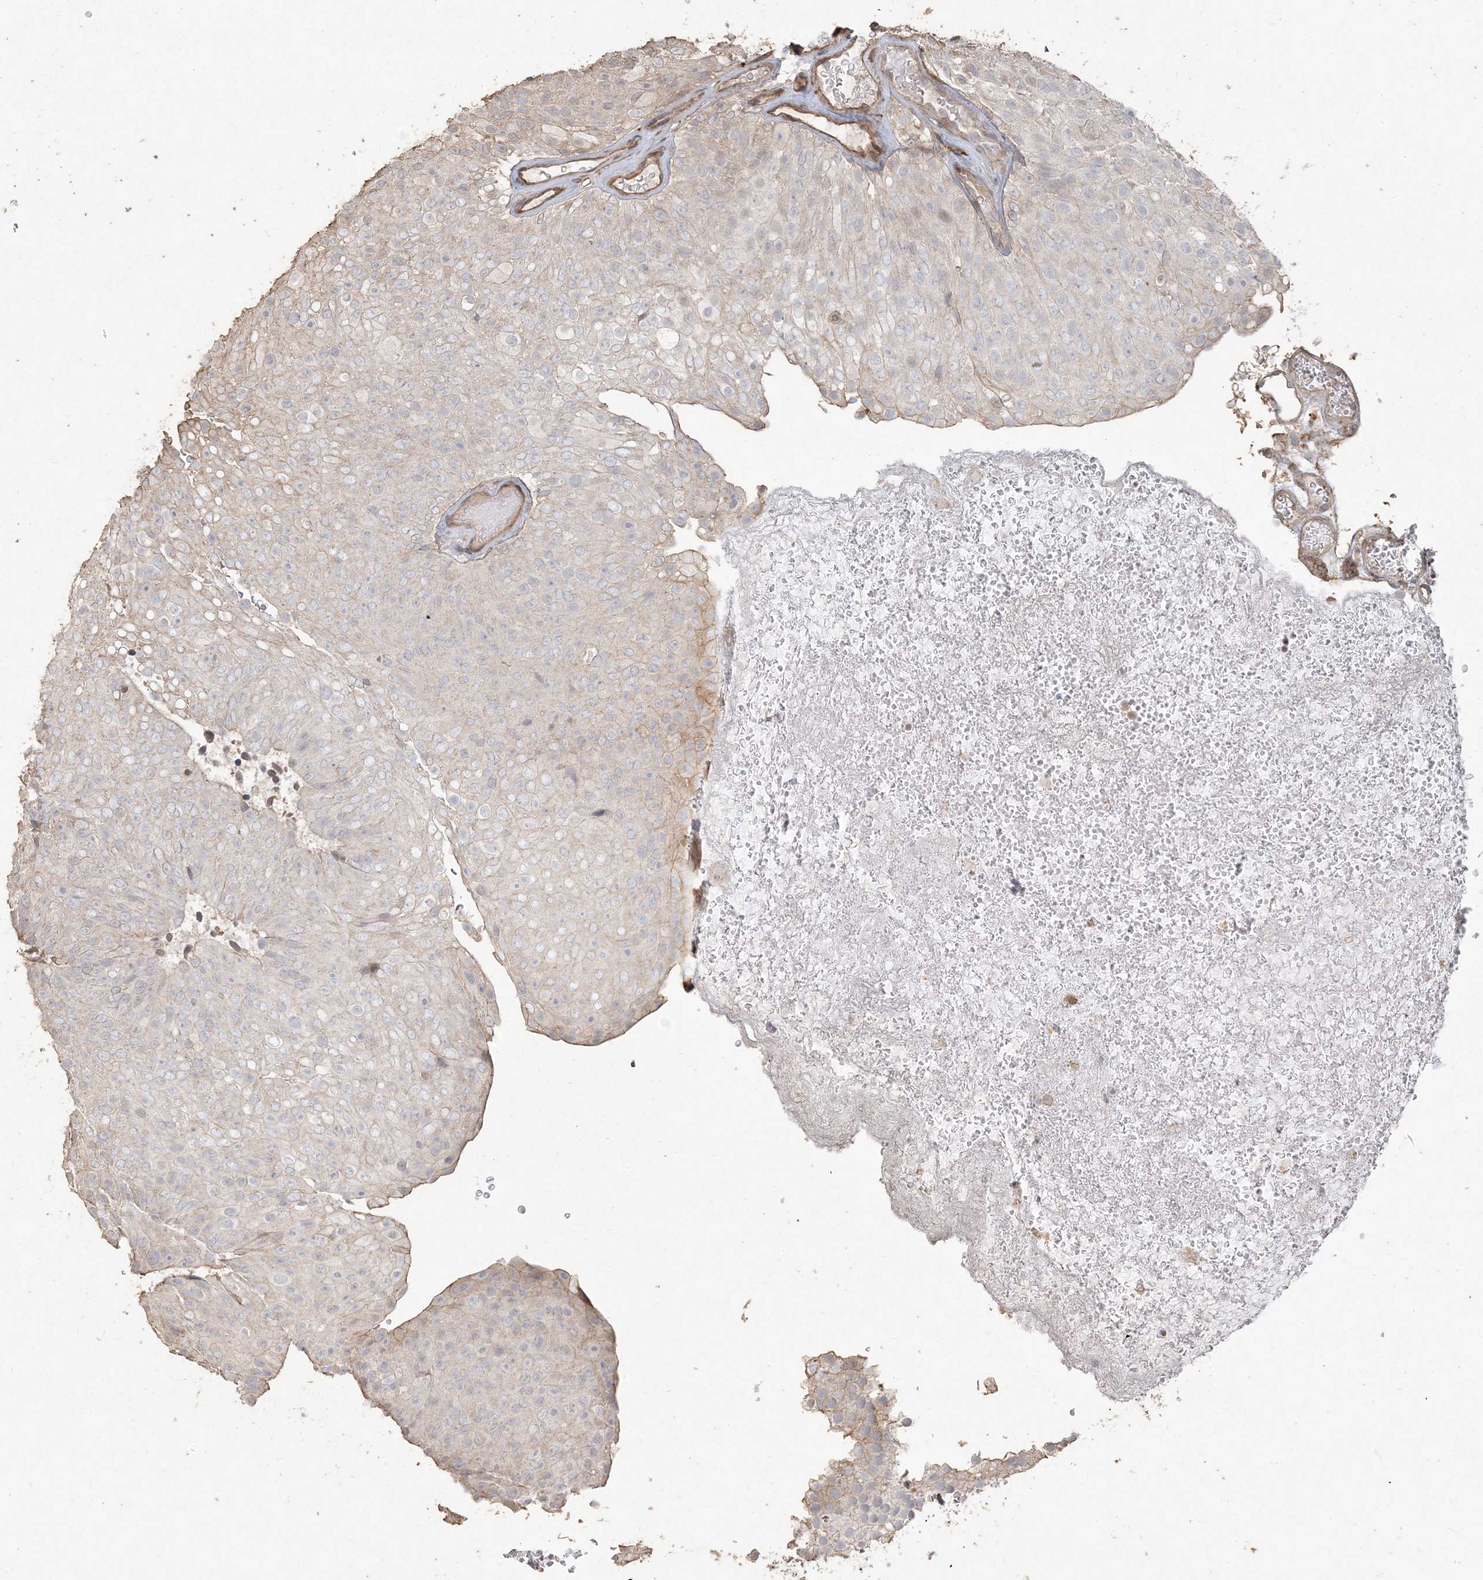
{"staining": {"intensity": "negative", "quantity": "none", "location": "none"}, "tissue": "urothelial cancer", "cell_type": "Tumor cells", "image_type": "cancer", "snomed": [{"axis": "morphology", "description": "Urothelial carcinoma, Low grade"}, {"axis": "topography", "description": "Urinary bladder"}], "caption": "IHC histopathology image of human urothelial cancer stained for a protein (brown), which shows no staining in tumor cells.", "gene": "RNF145", "patient": {"sex": "male", "age": 78}}